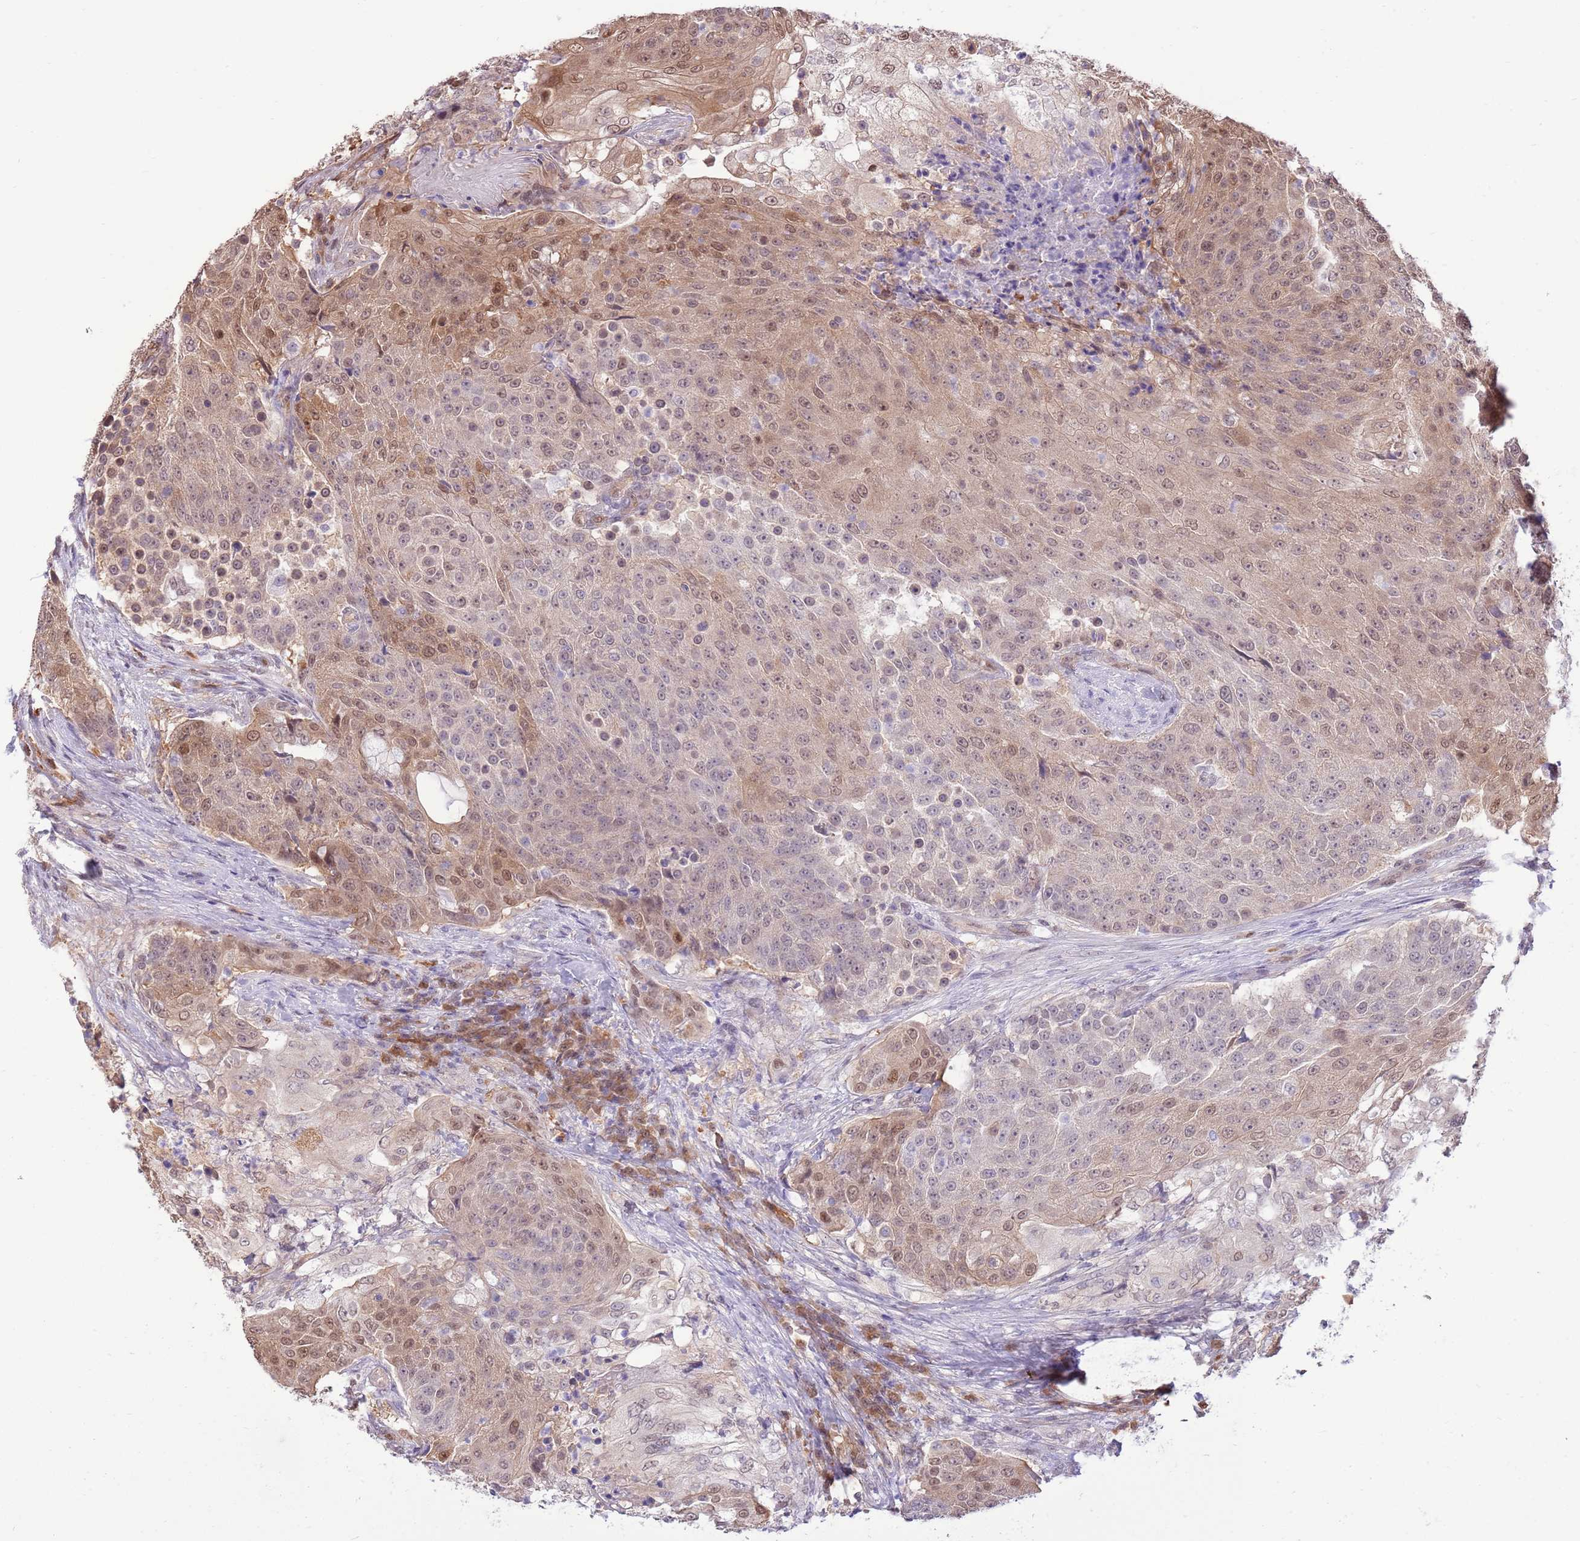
{"staining": {"intensity": "weak", "quantity": "25%-75%", "location": "cytoplasmic/membranous,nuclear"}, "tissue": "urothelial cancer", "cell_type": "Tumor cells", "image_type": "cancer", "snomed": [{"axis": "morphology", "description": "Urothelial carcinoma, High grade"}, {"axis": "topography", "description": "Urinary bladder"}], "caption": "Human urothelial cancer stained for a protein (brown) demonstrates weak cytoplasmic/membranous and nuclear positive staining in about 25%-75% of tumor cells.", "gene": "NSFL1C", "patient": {"sex": "female", "age": 63}}